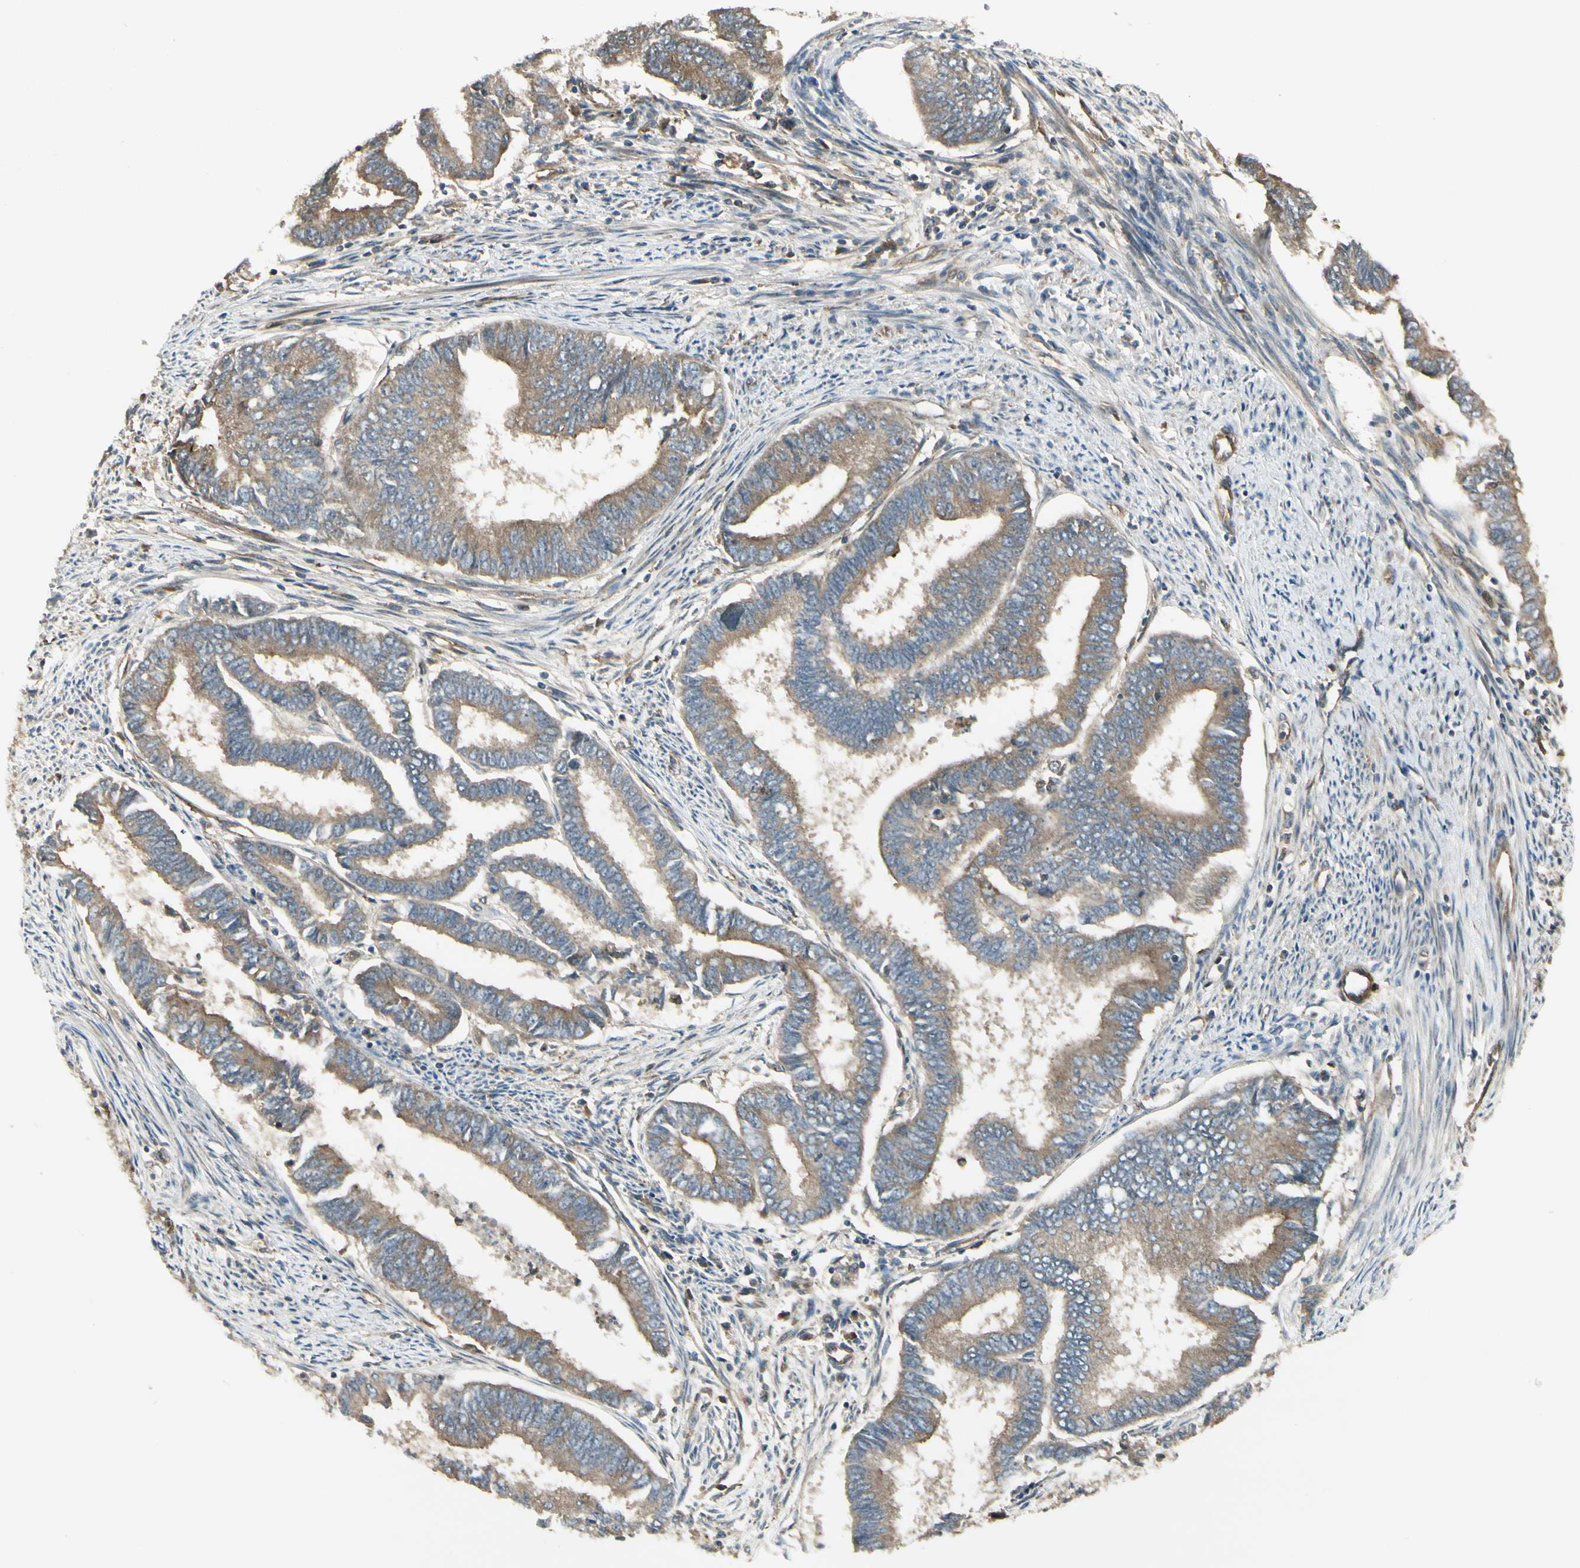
{"staining": {"intensity": "moderate", "quantity": ">75%", "location": "cytoplasmic/membranous"}, "tissue": "endometrial cancer", "cell_type": "Tumor cells", "image_type": "cancer", "snomed": [{"axis": "morphology", "description": "Adenocarcinoma, NOS"}, {"axis": "topography", "description": "Endometrium"}], "caption": "Adenocarcinoma (endometrial) stained with a brown dye exhibits moderate cytoplasmic/membranous positive expression in about >75% of tumor cells.", "gene": "FKBP15", "patient": {"sex": "female", "age": 86}}